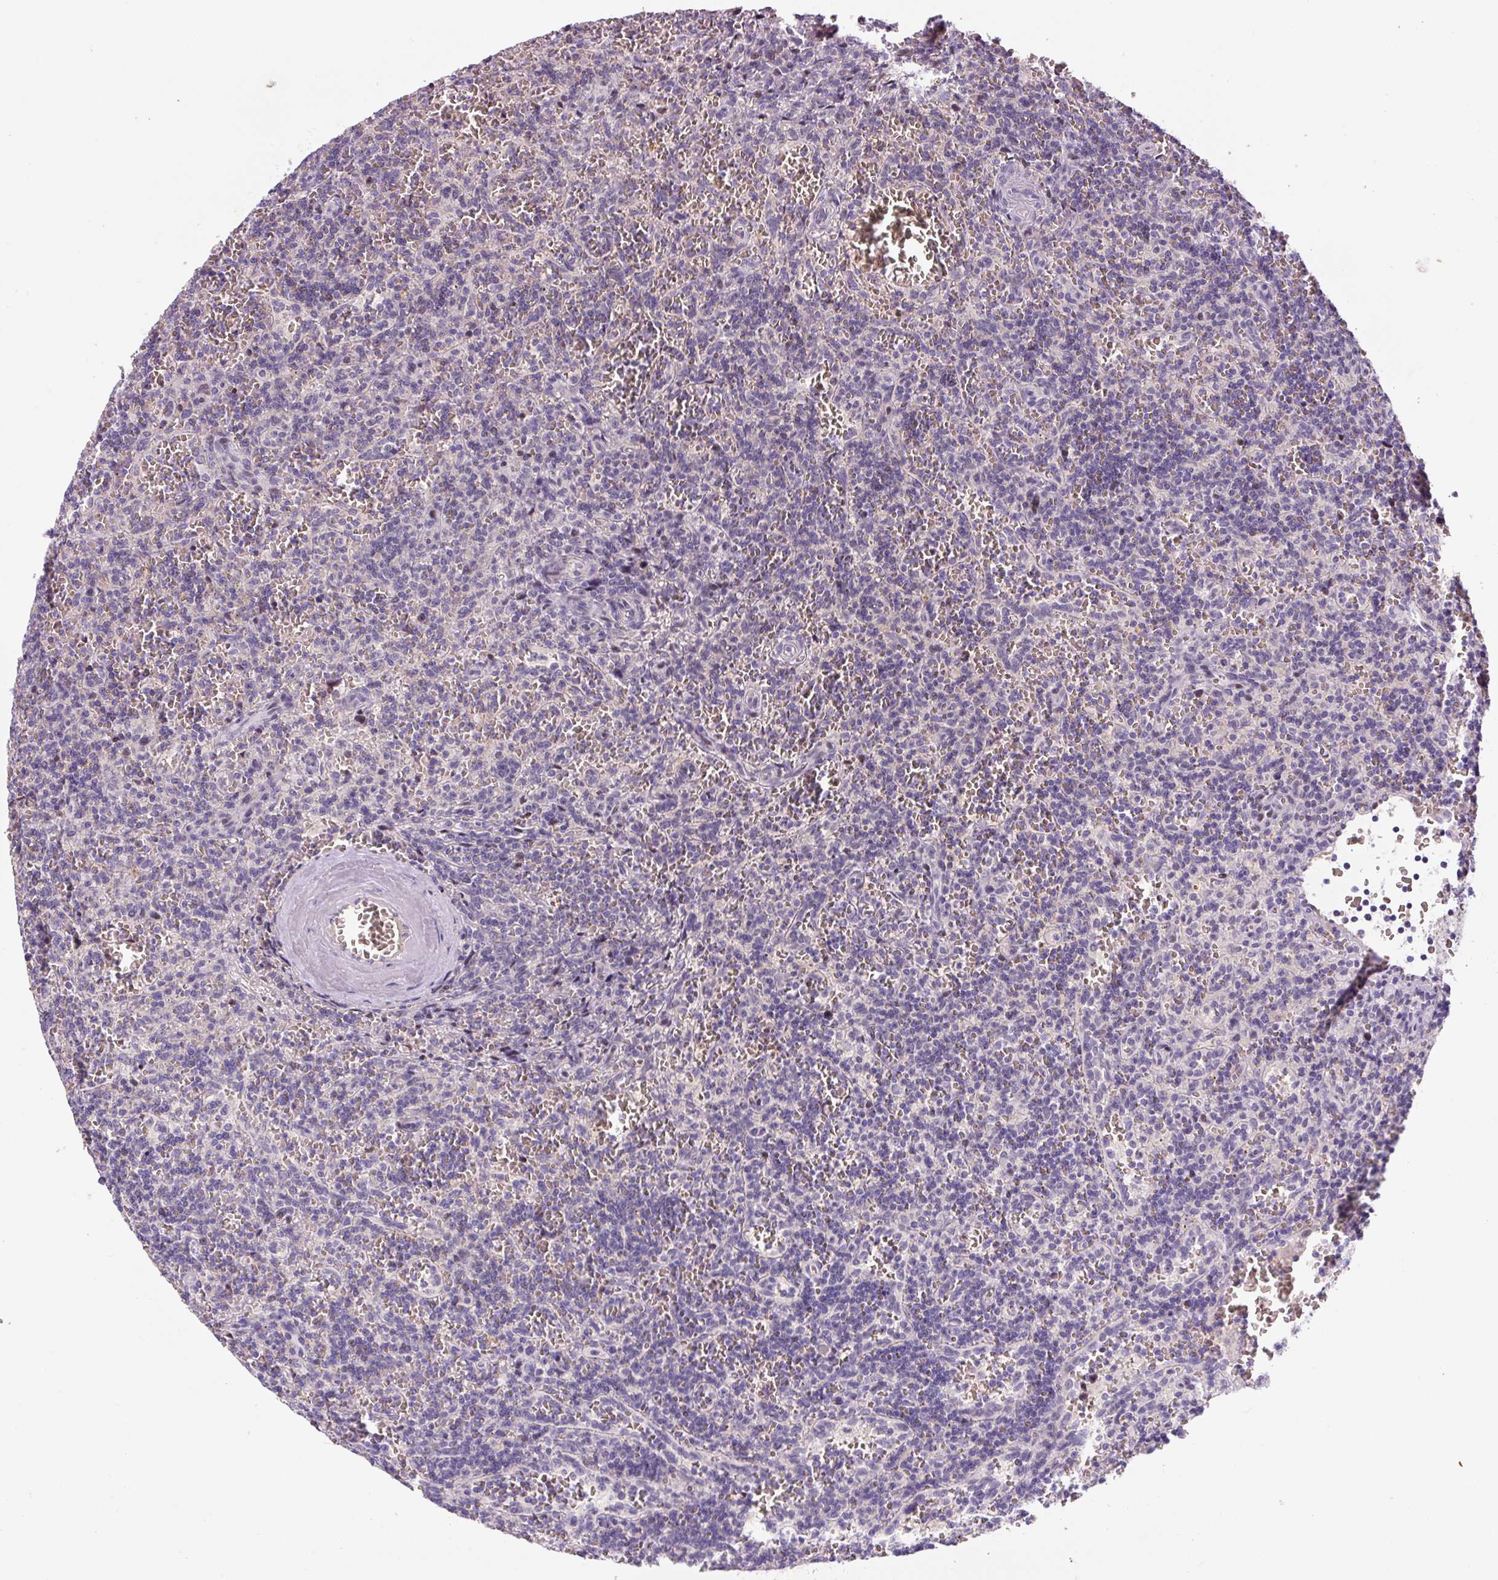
{"staining": {"intensity": "negative", "quantity": "none", "location": "none"}, "tissue": "lymphoma", "cell_type": "Tumor cells", "image_type": "cancer", "snomed": [{"axis": "morphology", "description": "Malignant lymphoma, non-Hodgkin's type, Low grade"}, {"axis": "topography", "description": "Spleen"}], "caption": "Protein analysis of low-grade malignant lymphoma, non-Hodgkin's type displays no significant positivity in tumor cells.", "gene": "YIF1B", "patient": {"sex": "male", "age": 73}}